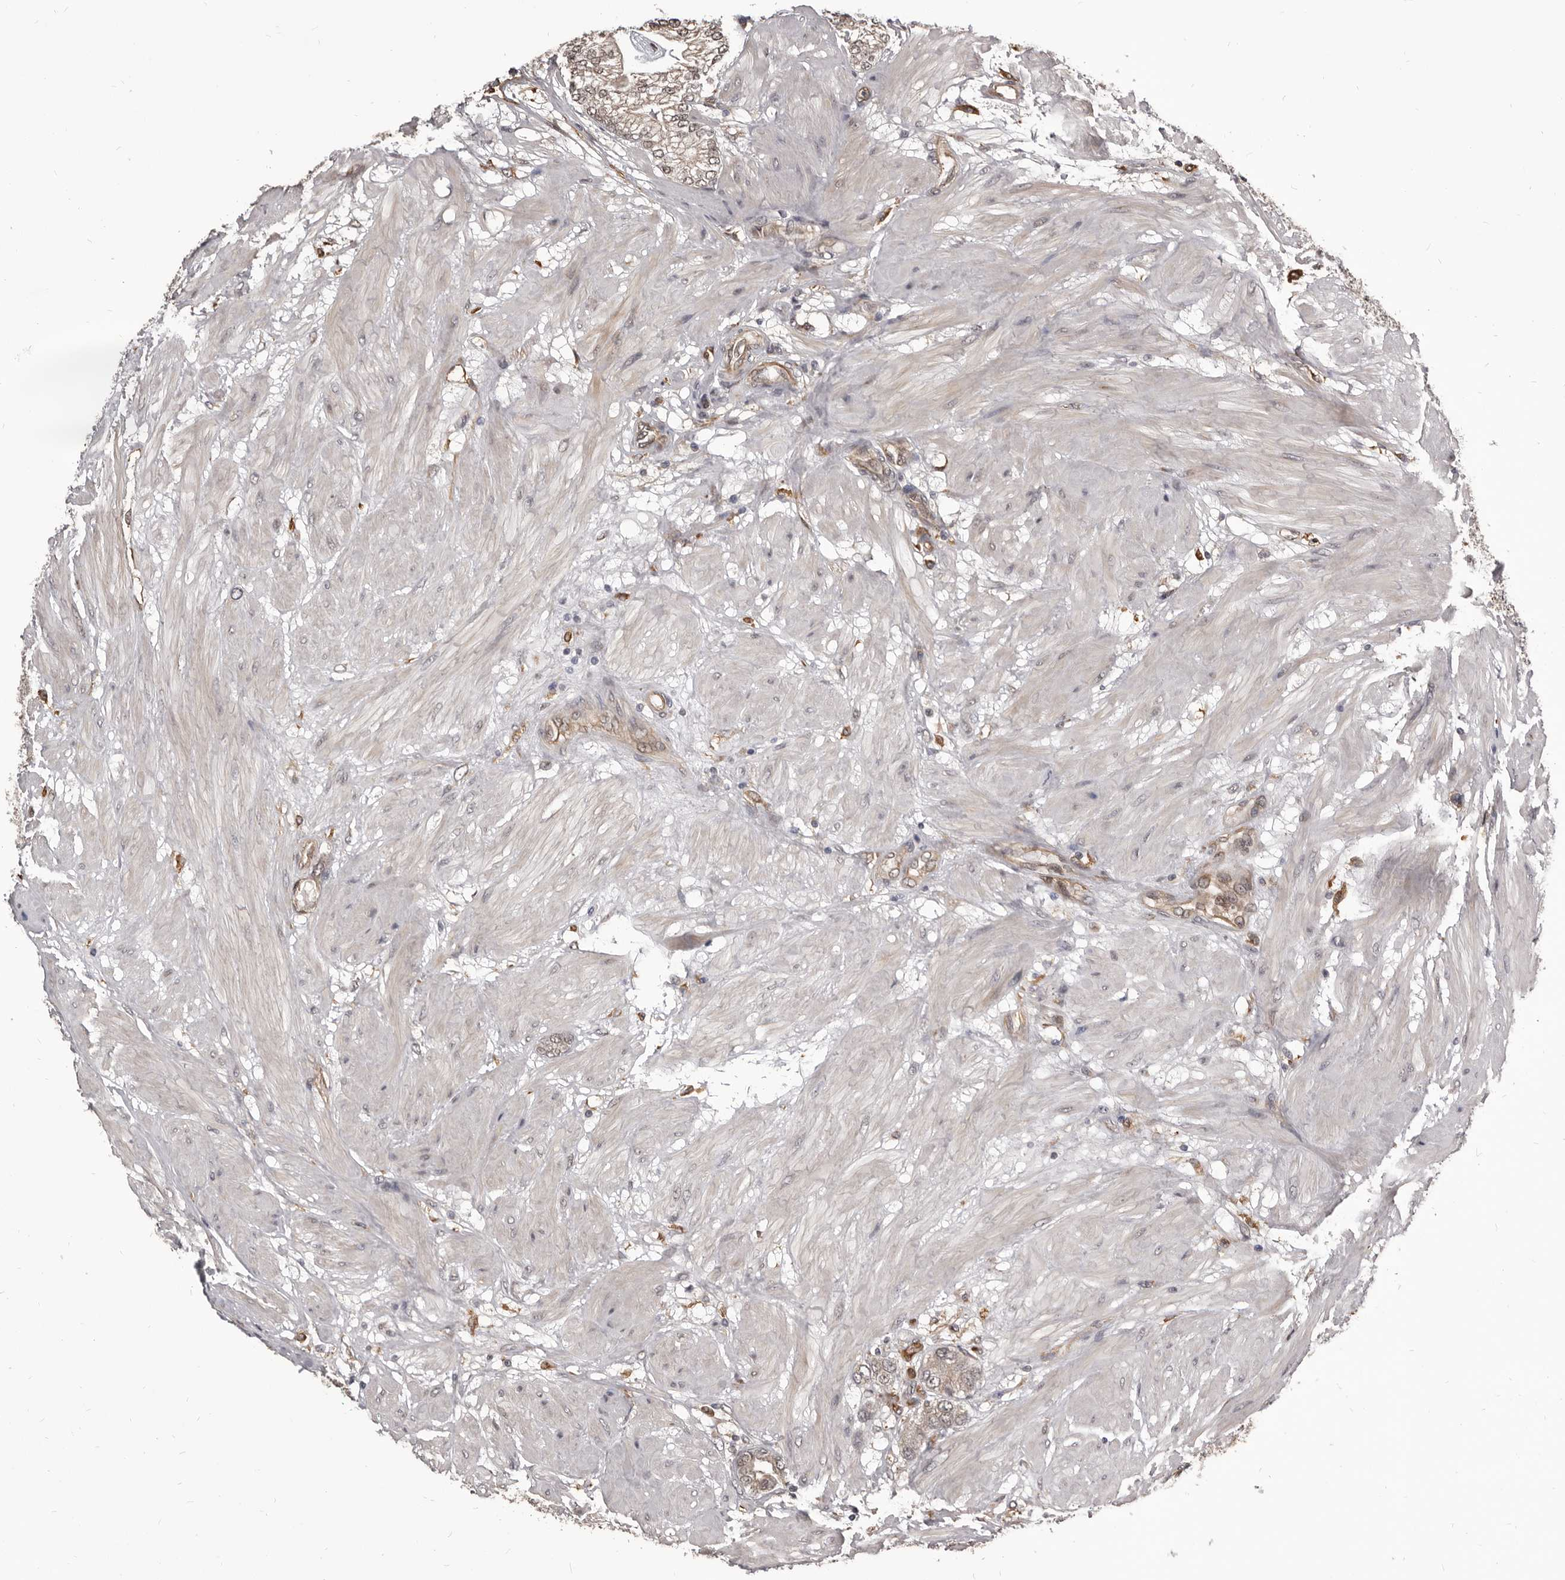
{"staining": {"intensity": "weak", "quantity": "25%-75%", "location": "cytoplasmic/membranous,nuclear"}, "tissue": "prostate cancer", "cell_type": "Tumor cells", "image_type": "cancer", "snomed": [{"axis": "morphology", "description": "Adenocarcinoma, High grade"}, {"axis": "topography", "description": "Prostate"}], "caption": "Human prostate cancer stained with a brown dye demonstrates weak cytoplasmic/membranous and nuclear positive staining in about 25%-75% of tumor cells.", "gene": "ADAMTS20", "patient": {"sex": "male", "age": 50}}